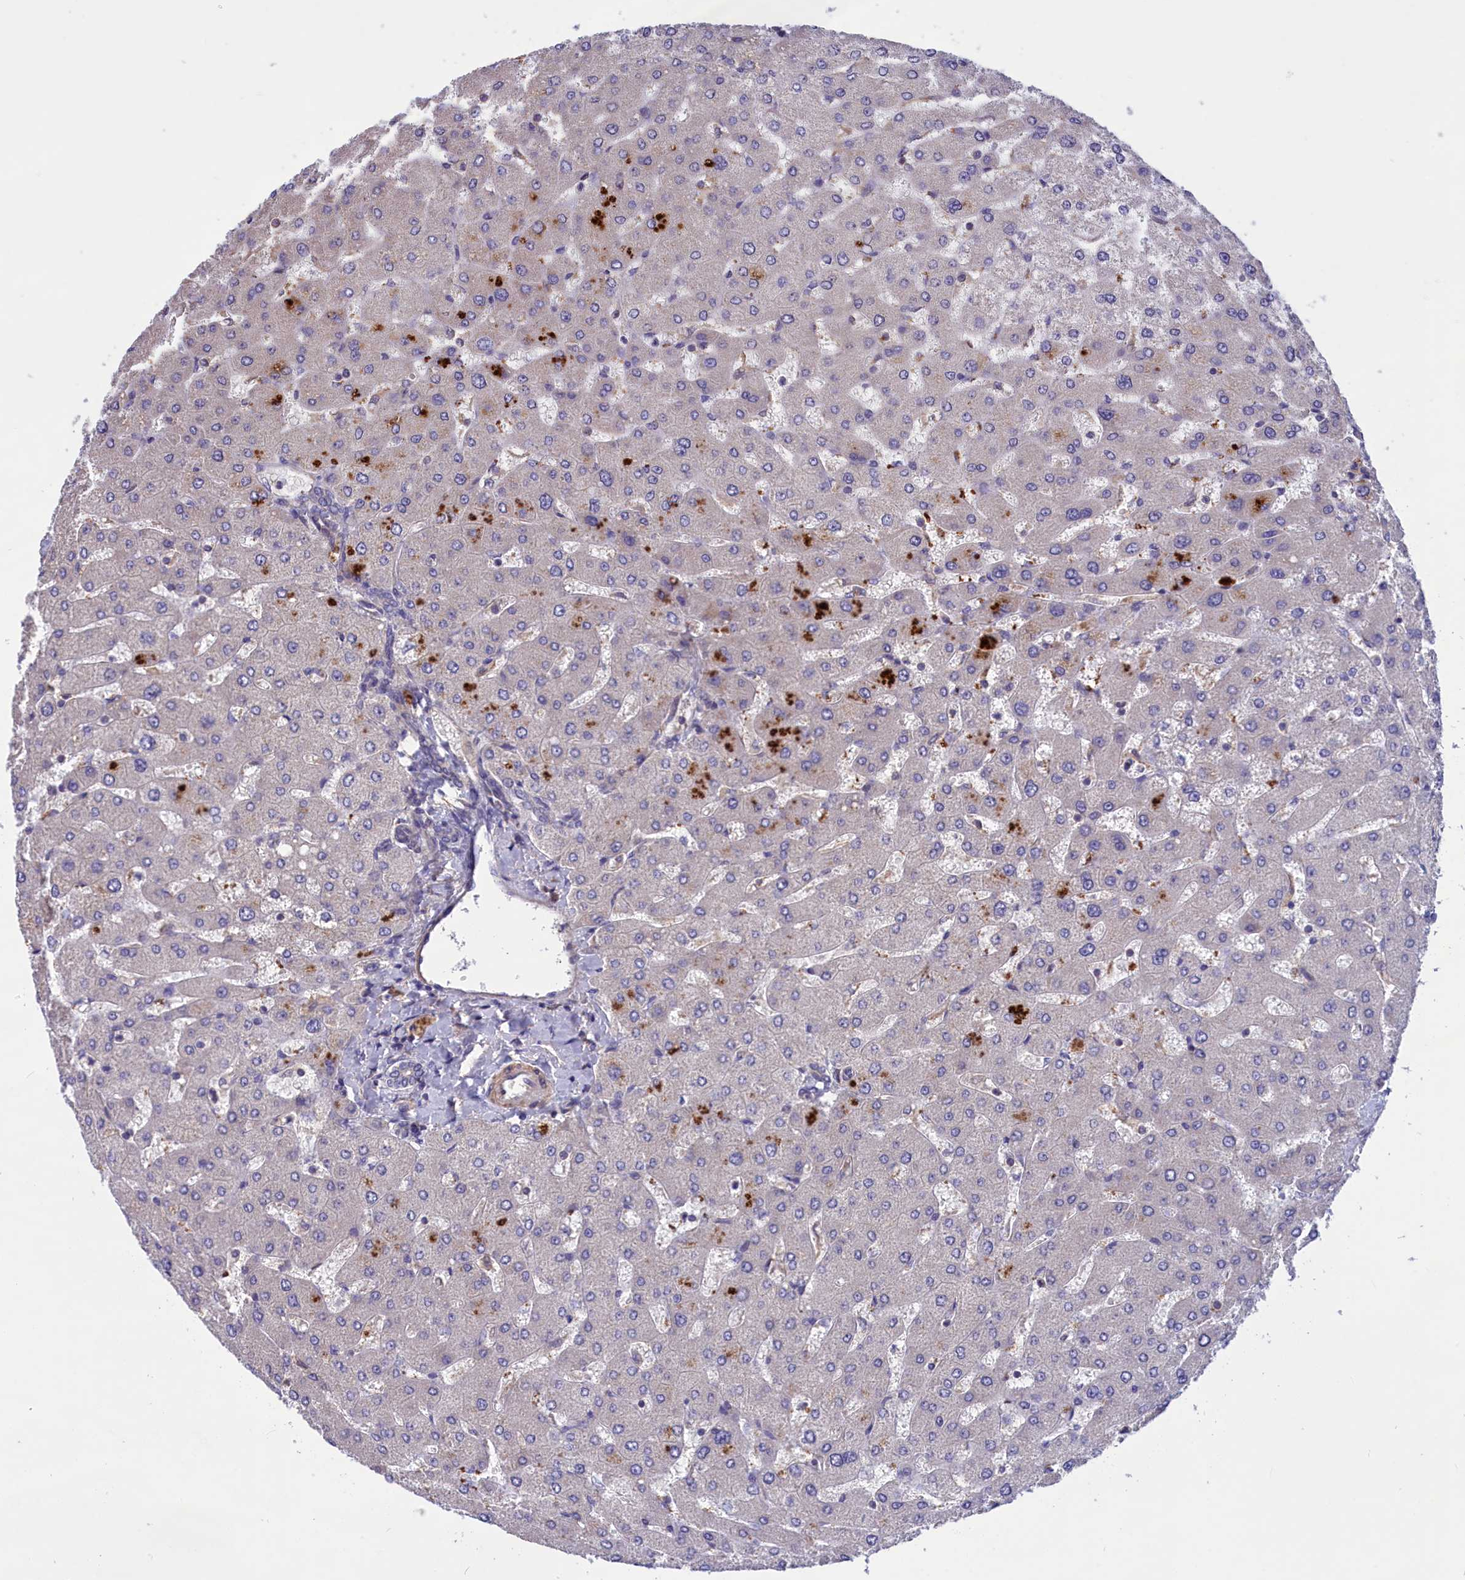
{"staining": {"intensity": "negative", "quantity": "none", "location": "none"}, "tissue": "liver", "cell_type": "Cholangiocytes", "image_type": "normal", "snomed": [{"axis": "morphology", "description": "Normal tissue, NOS"}, {"axis": "topography", "description": "Liver"}], "caption": "Cholangiocytes show no significant expression in benign liver. The staining is performed using DAB brown chromogen with nuclei counter-stained in using hematoxylin.", "gene": "AMDHD2", "patient": {"sex": "male", "age": 55}}